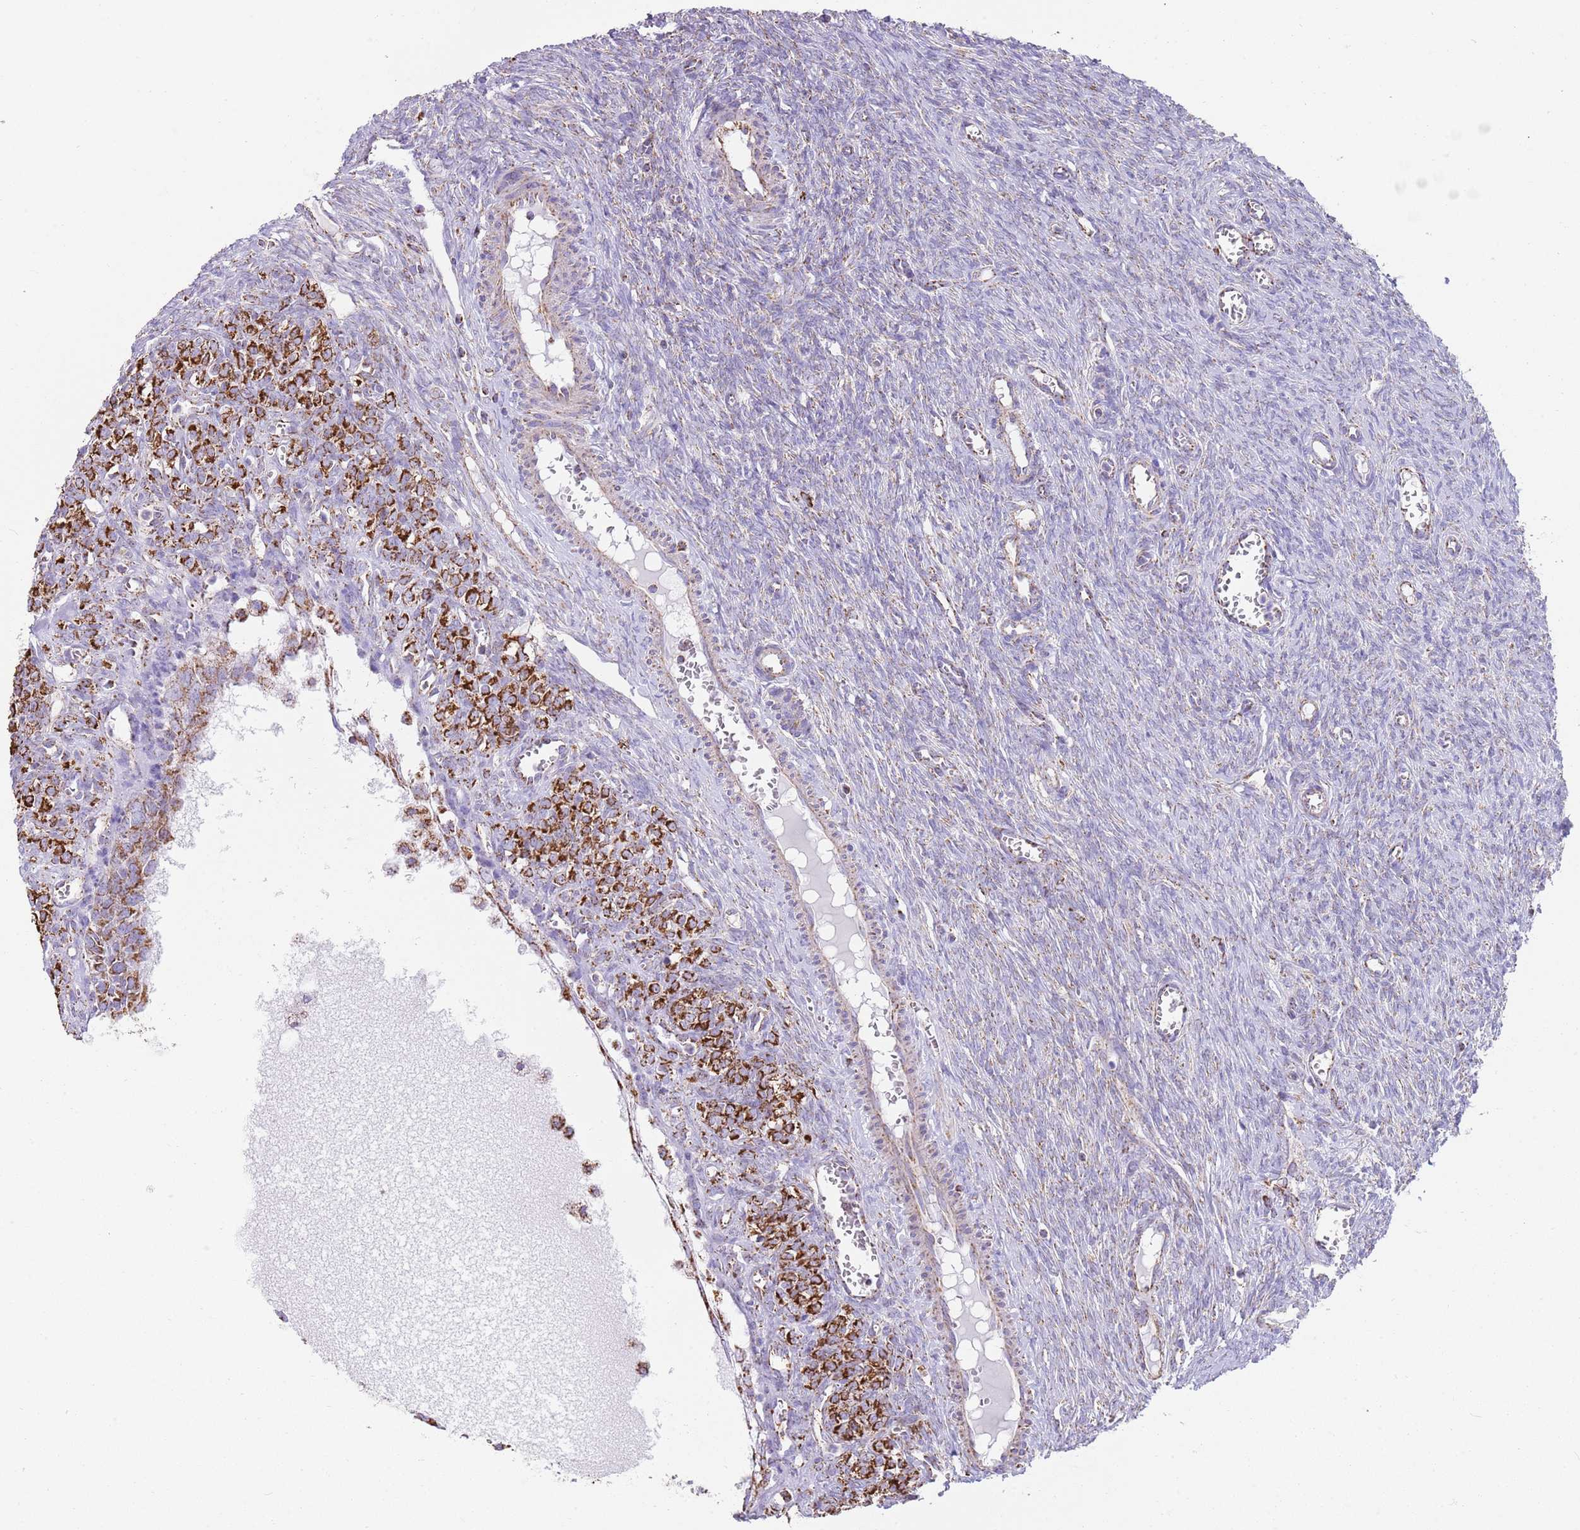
{"staining": {"intensity": "strong", "quantity": ">75%", "location": "cytoplasmic/membranous"}, "tissue": "ovary", "cell_type": "Follicle cells", "image_type": "normal", "snomed": [{"axis": "morphology", "description": "Normal tissue, NOS"}, {"axis": "topography", "description": "Ovary"}], "caption": "The photomicrograph displays a brown stain indicating the presence of a protein in the cytoplasmic/membranous of follicle cells in ovary. The staining is performed using DAB (3,3'-diaminobenzidine) brown chromogen to label protein expression. The nuclei are counter-stained blue using hematoxylin.", "gene": "TTLL1", "patient": {"sex": "female", "age": 44}}